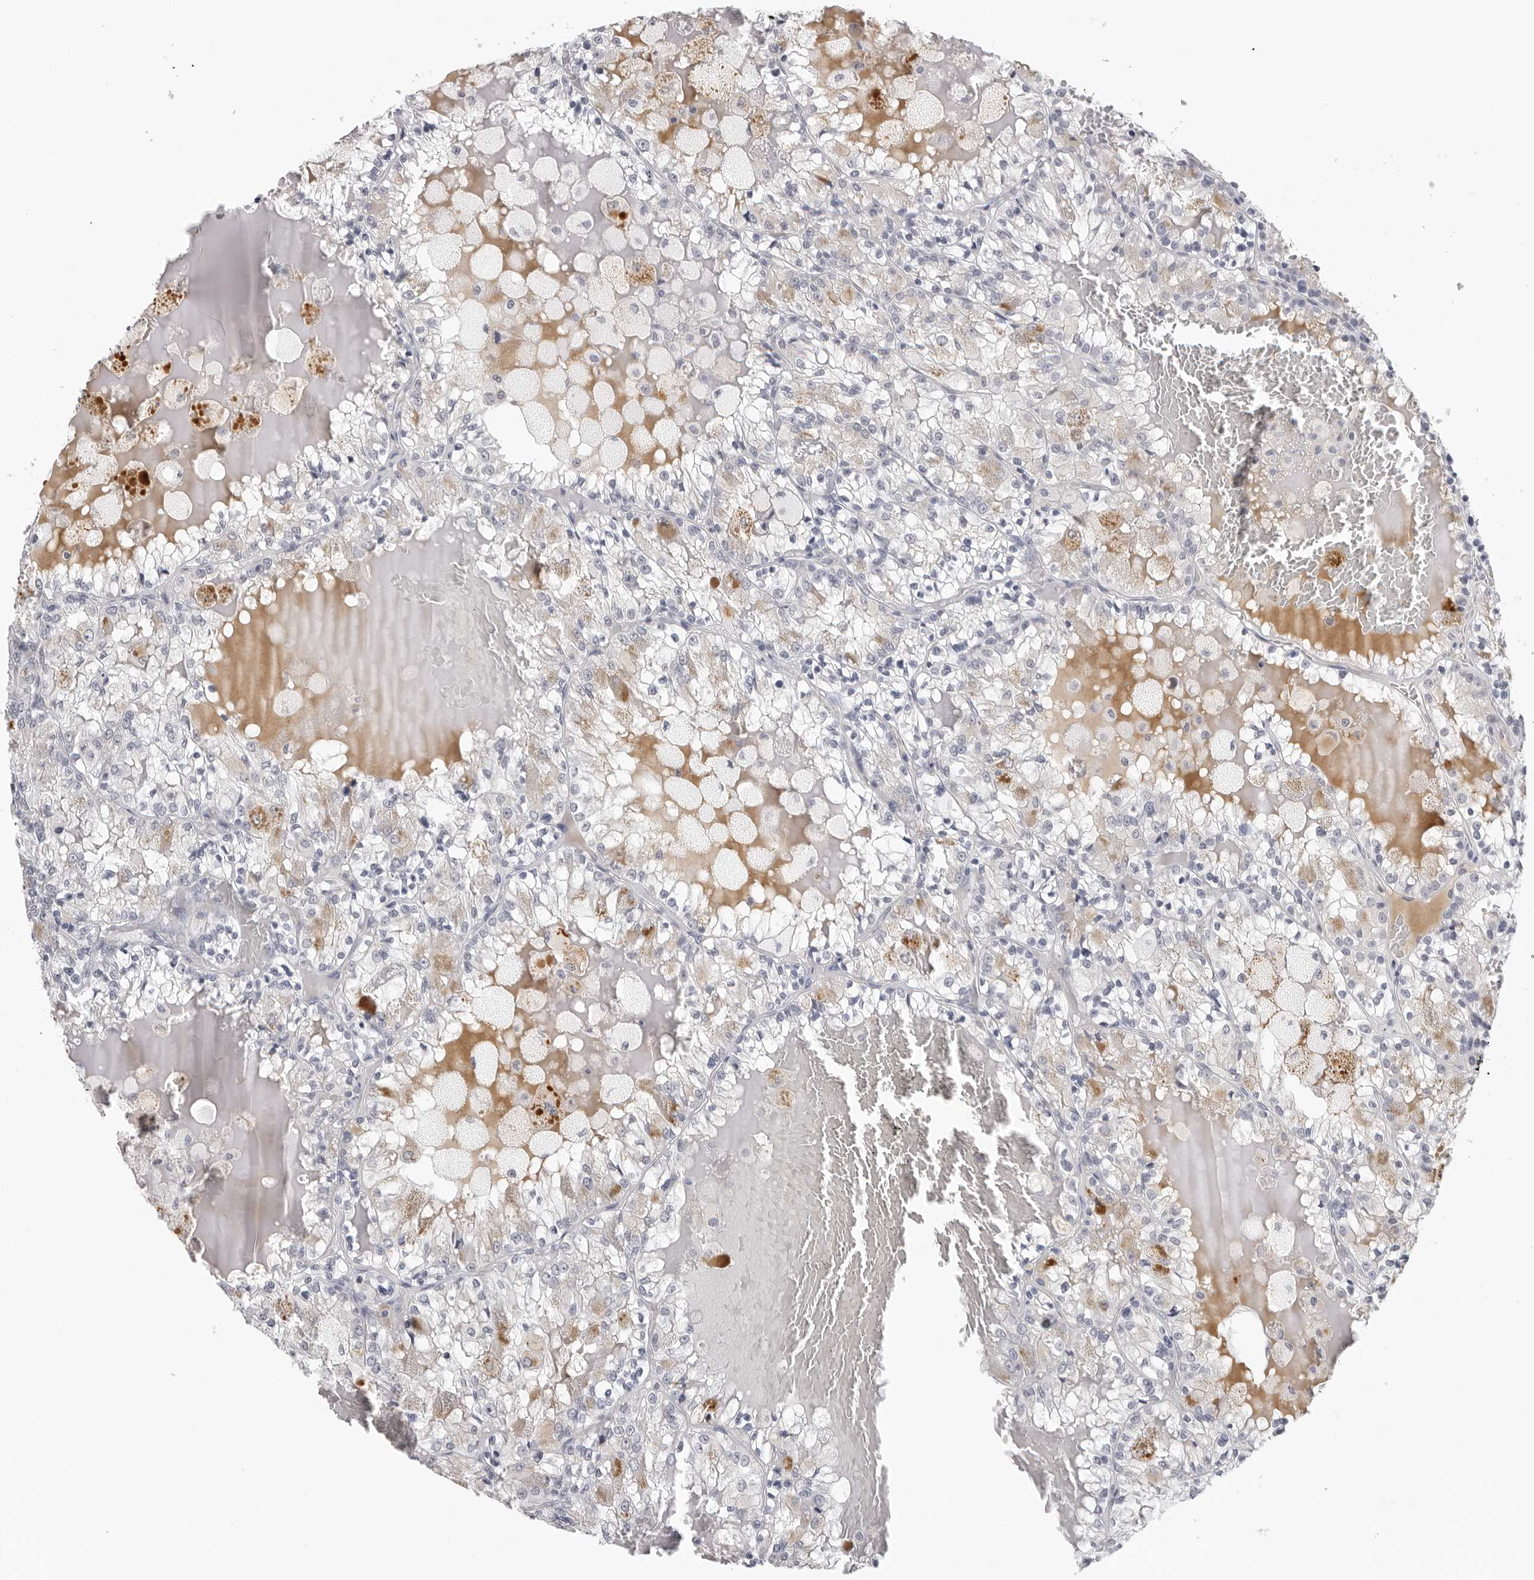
{"staining": {"intensity": "negative", "quantity": "none", "location": "none"}, "tissue": "renal cancer", "cell_type": "Tumor cells", "image_type": "cancer", "snomed": [{"axis": "morphology", "description": "Adenocarcinoma, NOS"}, {"axis": "topography", "description": "Kidney"}], "caption": "This is a micrograph of IHC staining of renal adenocarcinoma, which shows no positivity in tumor cells. (Brightfield microscopy of DAB immunohistochemistry (IHC) at high magnification).", "gene": "ZNF502", "patient": {"sex": "female", "age": 56}}